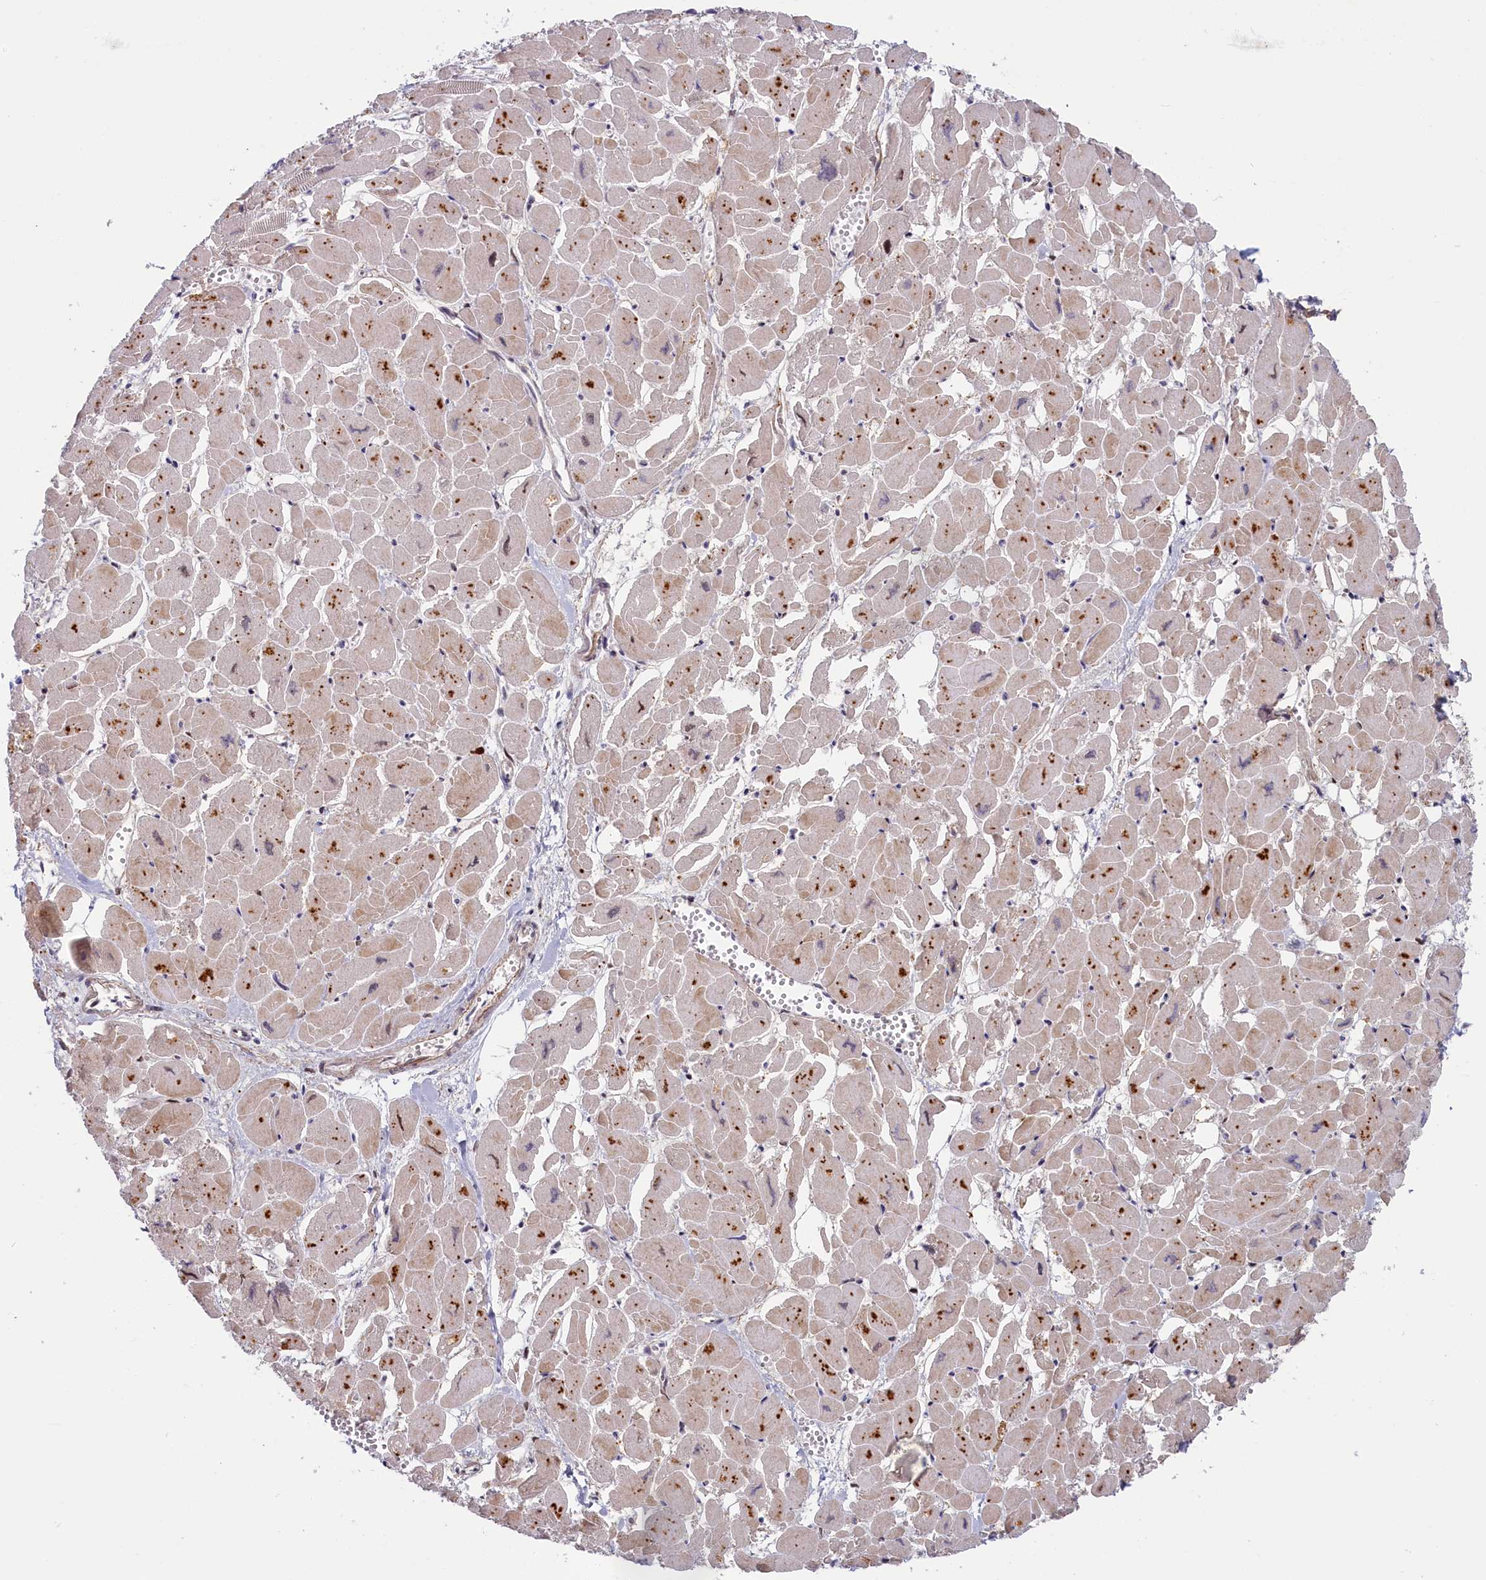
{"staining": {"intensity": "strong", "quantity": "<25%", "location": "cytoplasmic/membranous"}, "tissue": "heart muscle", "cell_type": "Cardiomyocytes", "image_type": "normal", "snomed": [{"axis": "morphology", "description": "Normal tissue, NOS"}, {"axis": "topography", "description": "Heart"}], "caption": "Heart muscle stained with DAB IHC reveals medium levels of strong cytoplasmic/membranous positivity in about <25% of cardiomyocytes.", "gene": "CHST12", "patient": {"sex": "male", "age": 54}}